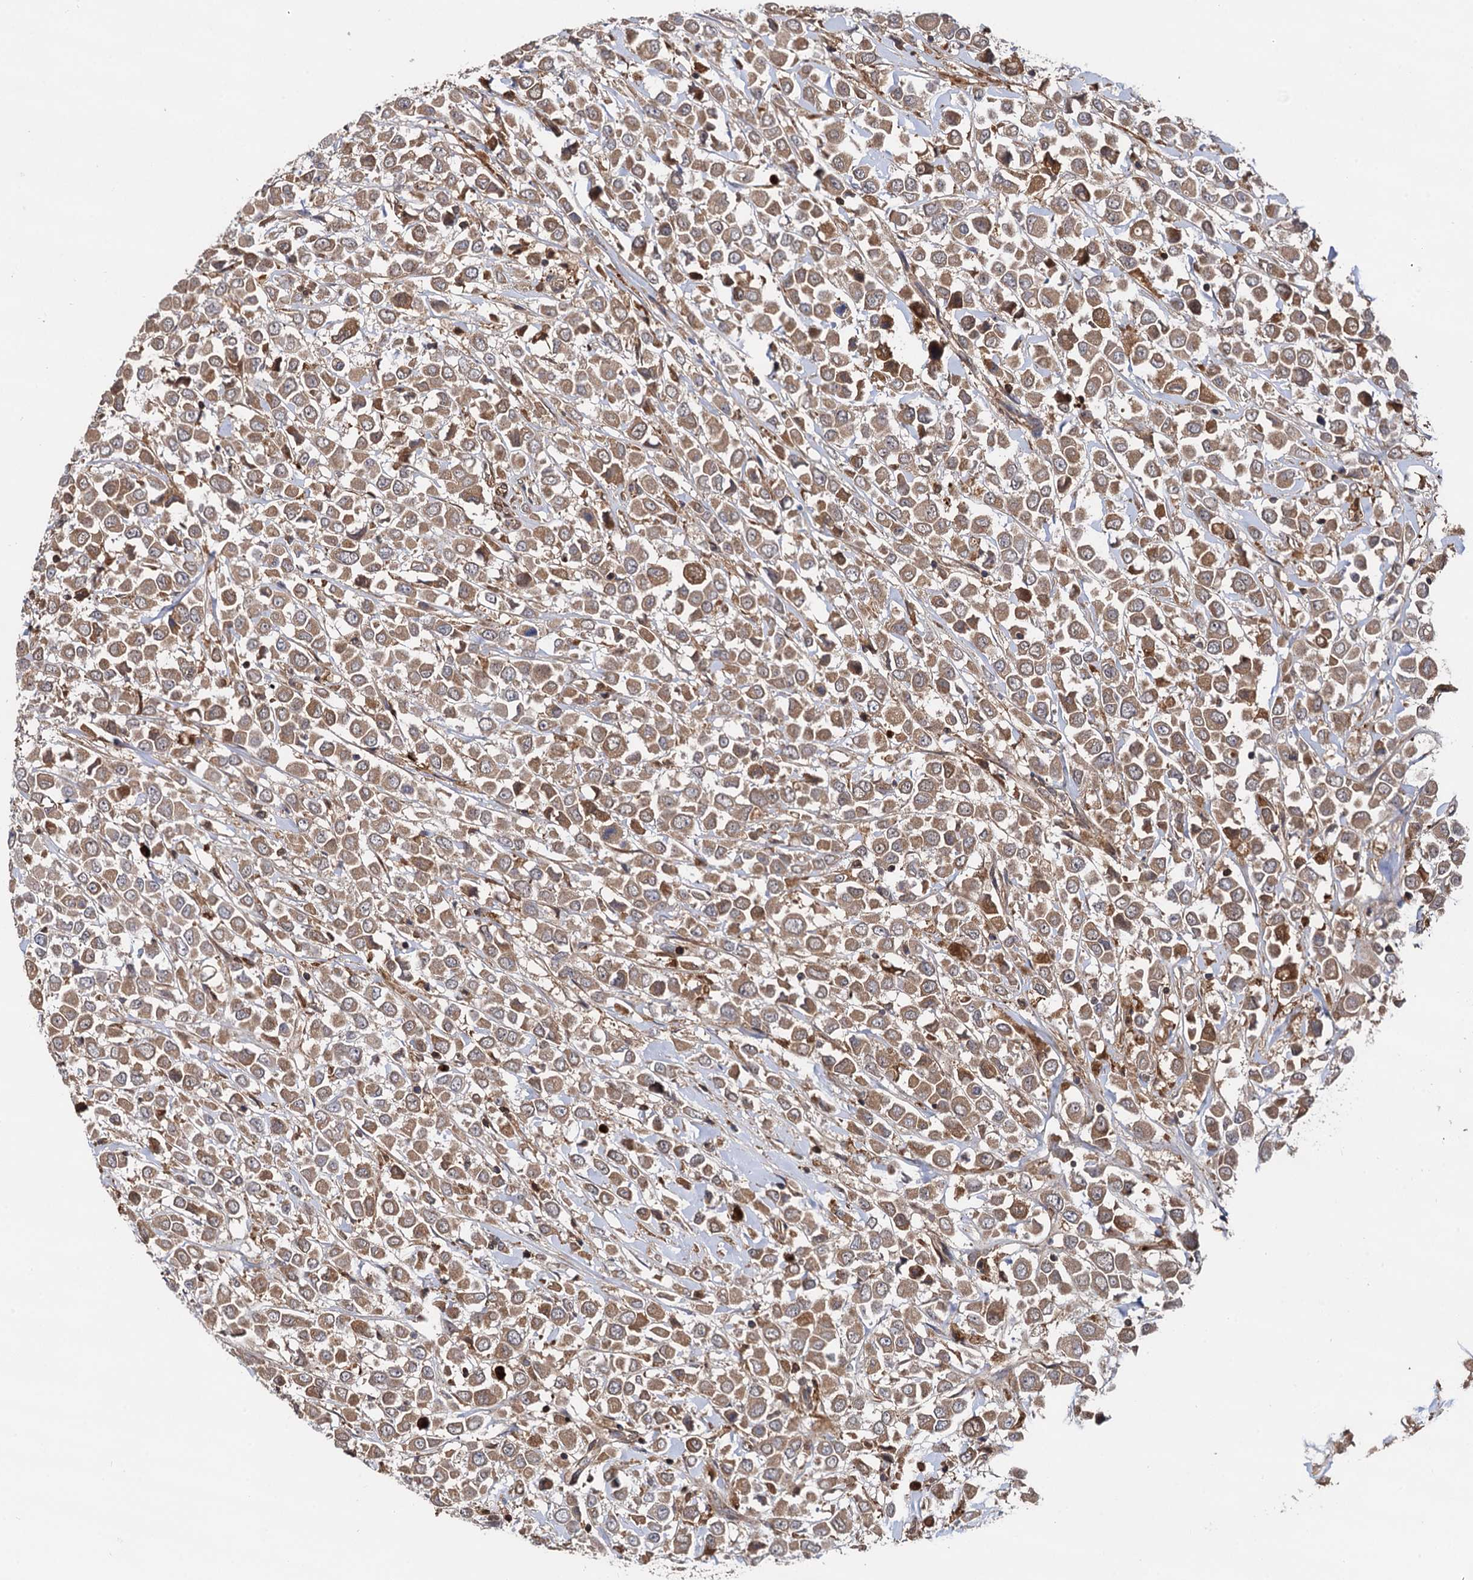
{"staining": {"intensity": "moderate", "quantity": ">75%", "location": "cytoplasmic/membranous"}, "tissue": "breast cancer", "cell_type": "Tumor cells", "image_type": "cancer", "snomed": [{"axis": "morphology", "description": "Duct carcinoma"}, {"axis": "topography", "description": "Breast"}], "caption": "About >75% of tumor cells in breast cancer display moderate cytoplasmic/membranous protein positivity as visualized by brown immunohistochemical staining.", "gene": "SELENOP", "patient": {"sex": "female", "age": 61}}